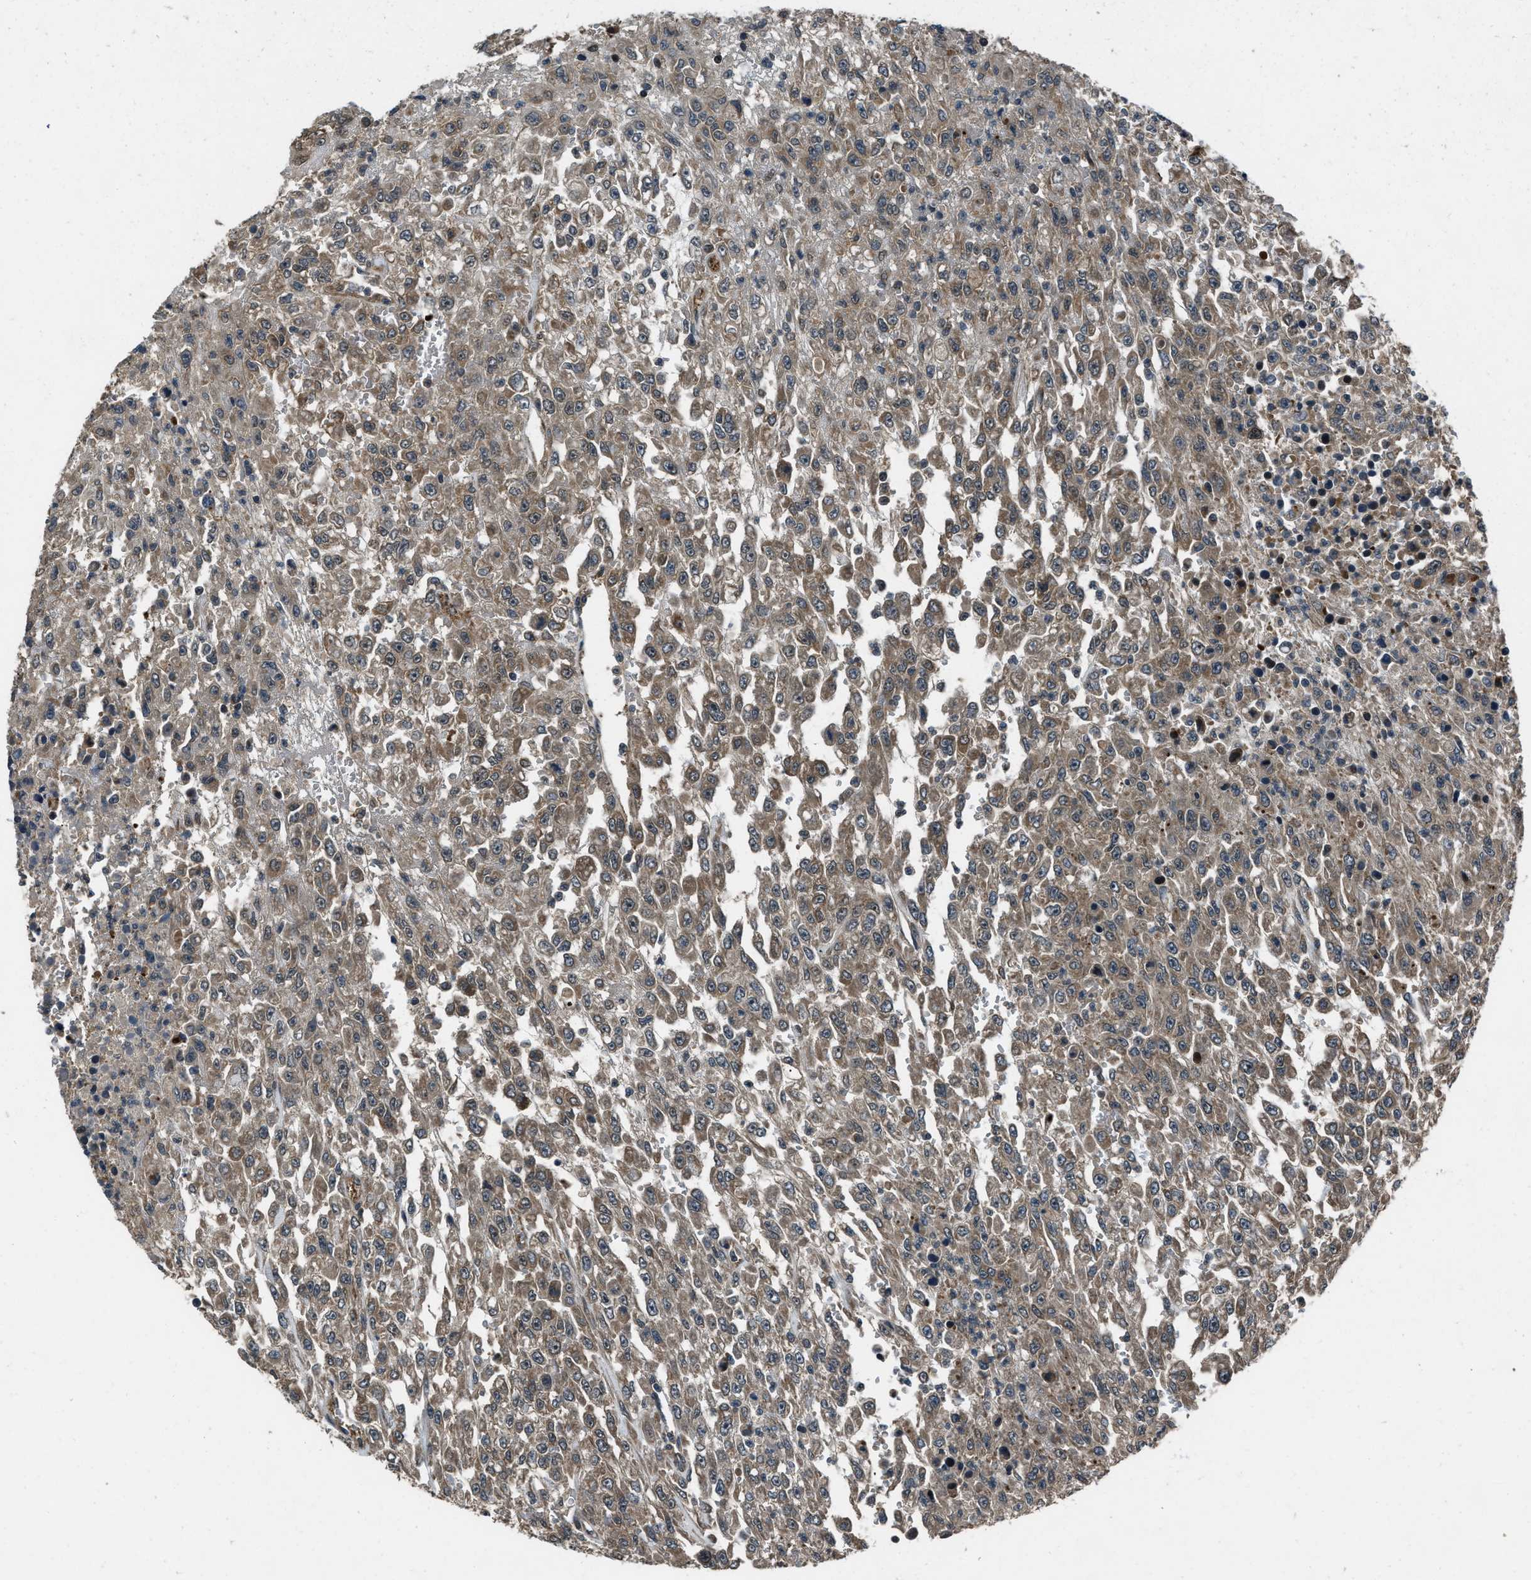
{"staining": {"intensity": "weak", "quantity": ">75%", "location": "cytoplasmic/membranous"}, "tissue": "urothelial cancer", "cell_type": "Tumor cells", "image_type": "cancer", "snomed": [{"axis": "morphology", "description": "Urothelial carcinoma, High grade"}, {"axis": "topography", "description": "Urinary bladder"}], "caption": "IHC image of human high-grade urothelial carcinoma stained for a protein (brown), which displays low levels of weak cytoplasmic/membranous positivity in approximately >75% of tumor cells.", "gene": "IRAK4", "patient": {"sex": "male", "age": 46}}